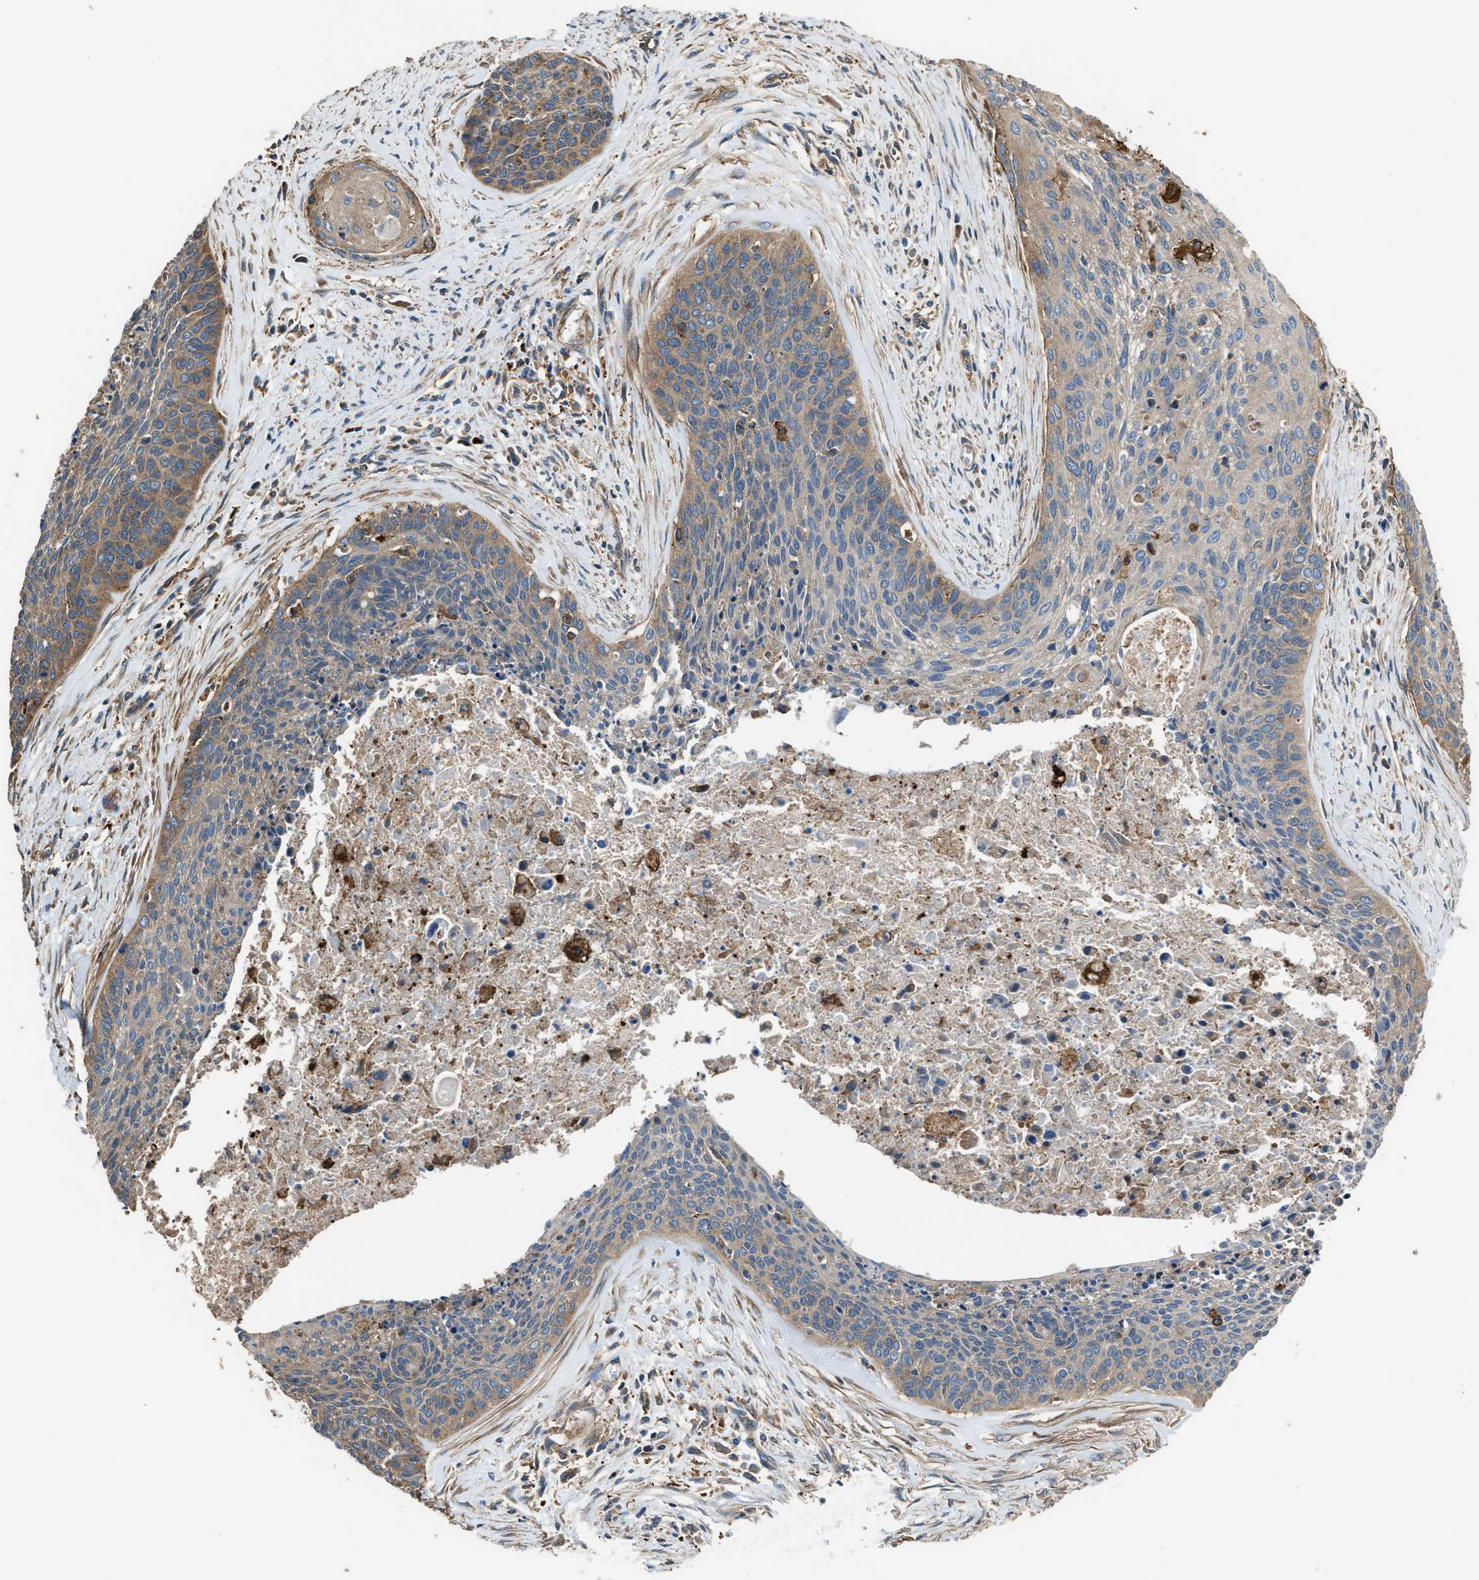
{"staining": {"intensity": "moderate", "quantity": "<25%", "location": "cytoplasmic/membranous"}, "tissue": "cervical cancer", "cell_type": "Tumor cells", "image_type": "cancer", "snomed": [{"axis": "morphology", "description": "Squamous cell carcinoma, NOS"}, {"axis": "topography", "description": "Cervix"}], "caption": "A high-resolution histopathology image shows immunohistochemistry staining of cervical cancer (squamous cell carcinoma), which exhibits moderate cytoplasmic/membranous expression in approximately <25% of tumor cells.", "gene": "ATIC", "patient": {"sex": "female", "age": 55}}